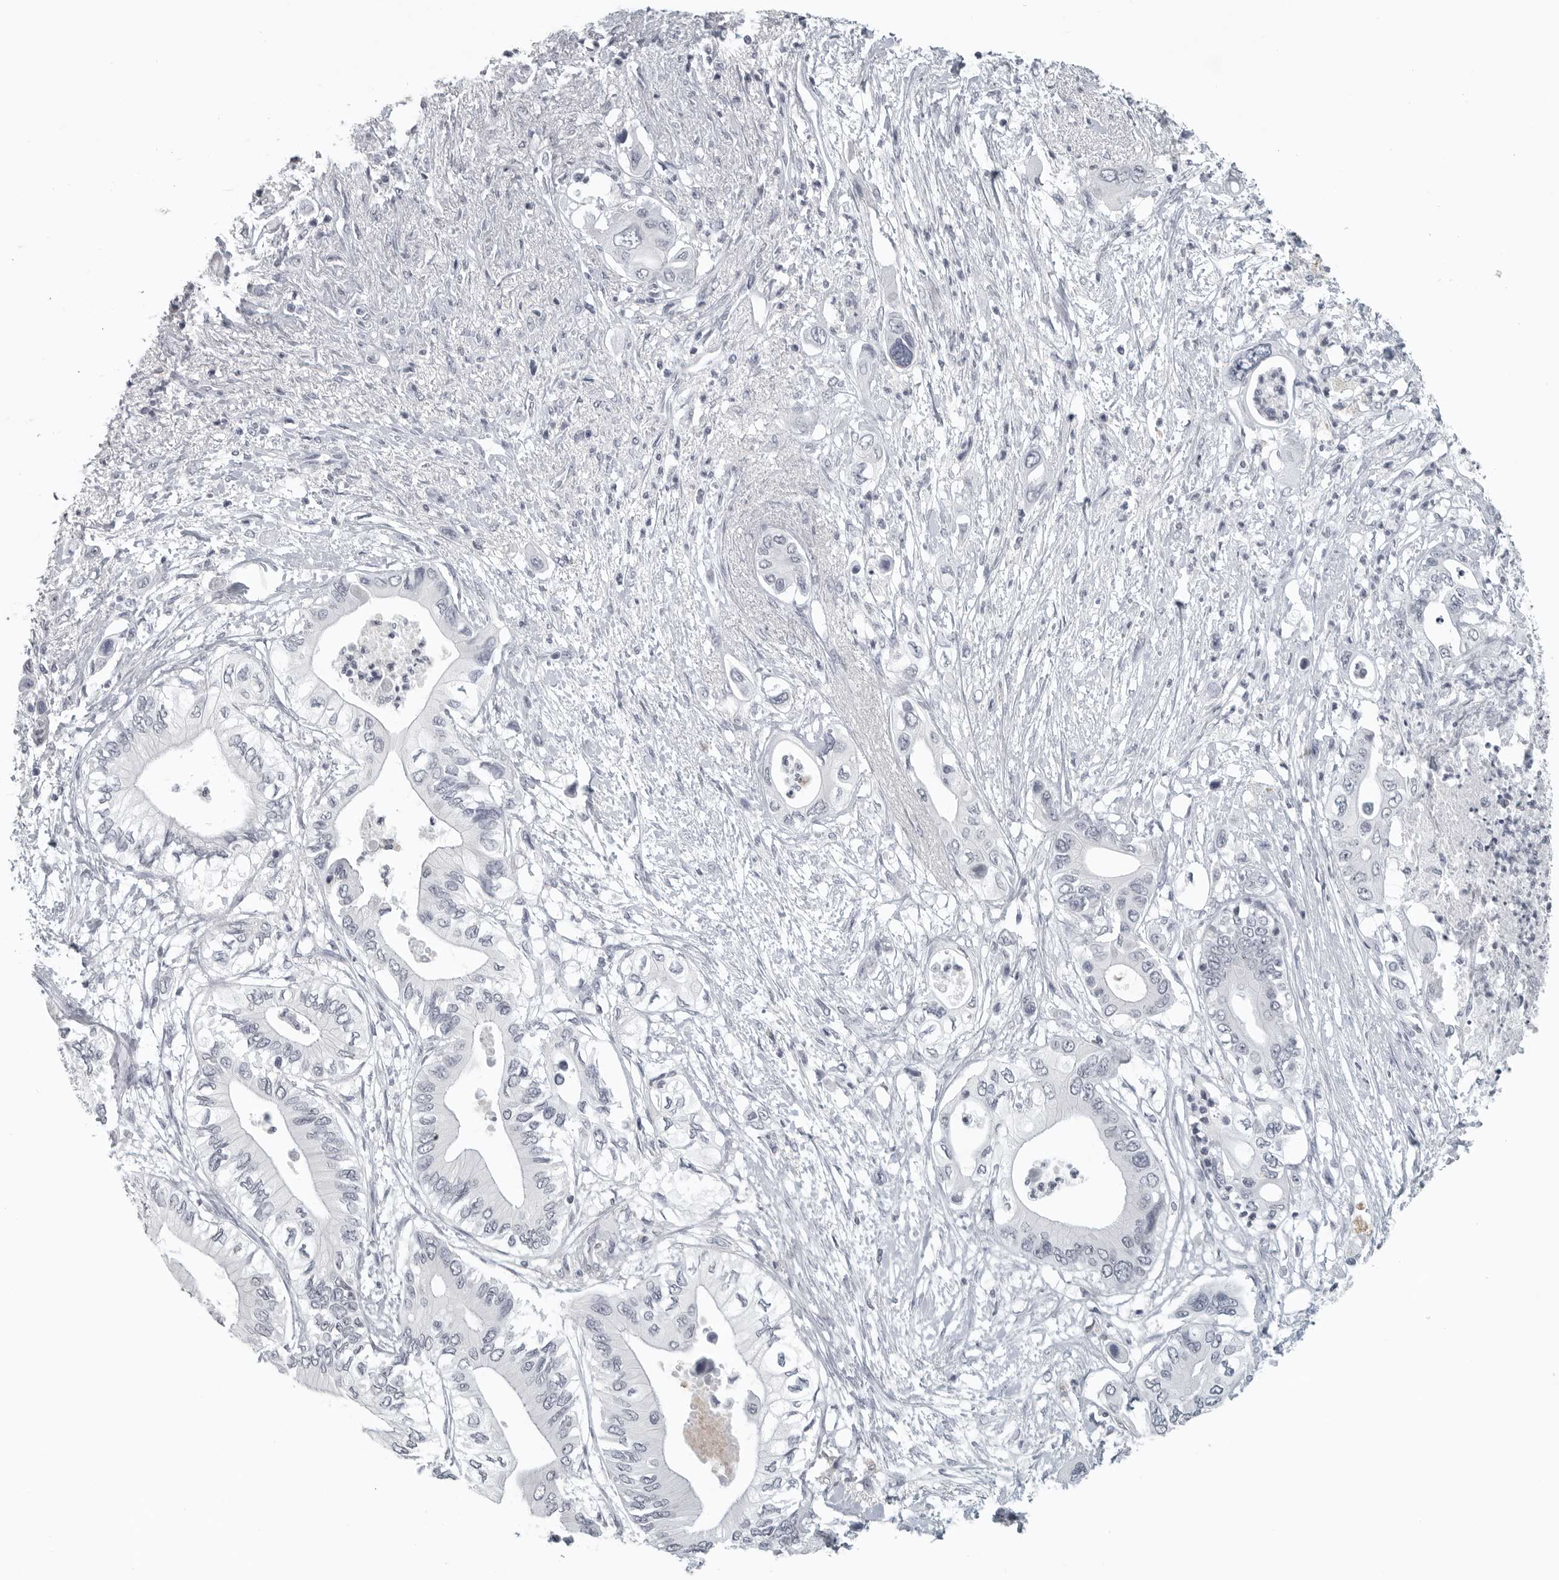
{"staining": {"intensity": "negative", "quantity": "none", "location": "none"}, "tissue": "pancreatic cancer", "cell_type": "Tumor cells", "image_type": "cancer", "snomed": [{"axis": "morphology", "description": "Adenocarcinoma, NOS"}, {"axis": "topography", "description": "Pancreas"}], "caption": "Image shows no significant protein positivity in tumor cells of pancreatic cancer (adenocarcinoma). The staining is performed using DAB brown chromogen with nuclei counter-stained in using hematoxylin.", "gene": "BPIFA1", "patient": {"sex": "male", "age": 66}}